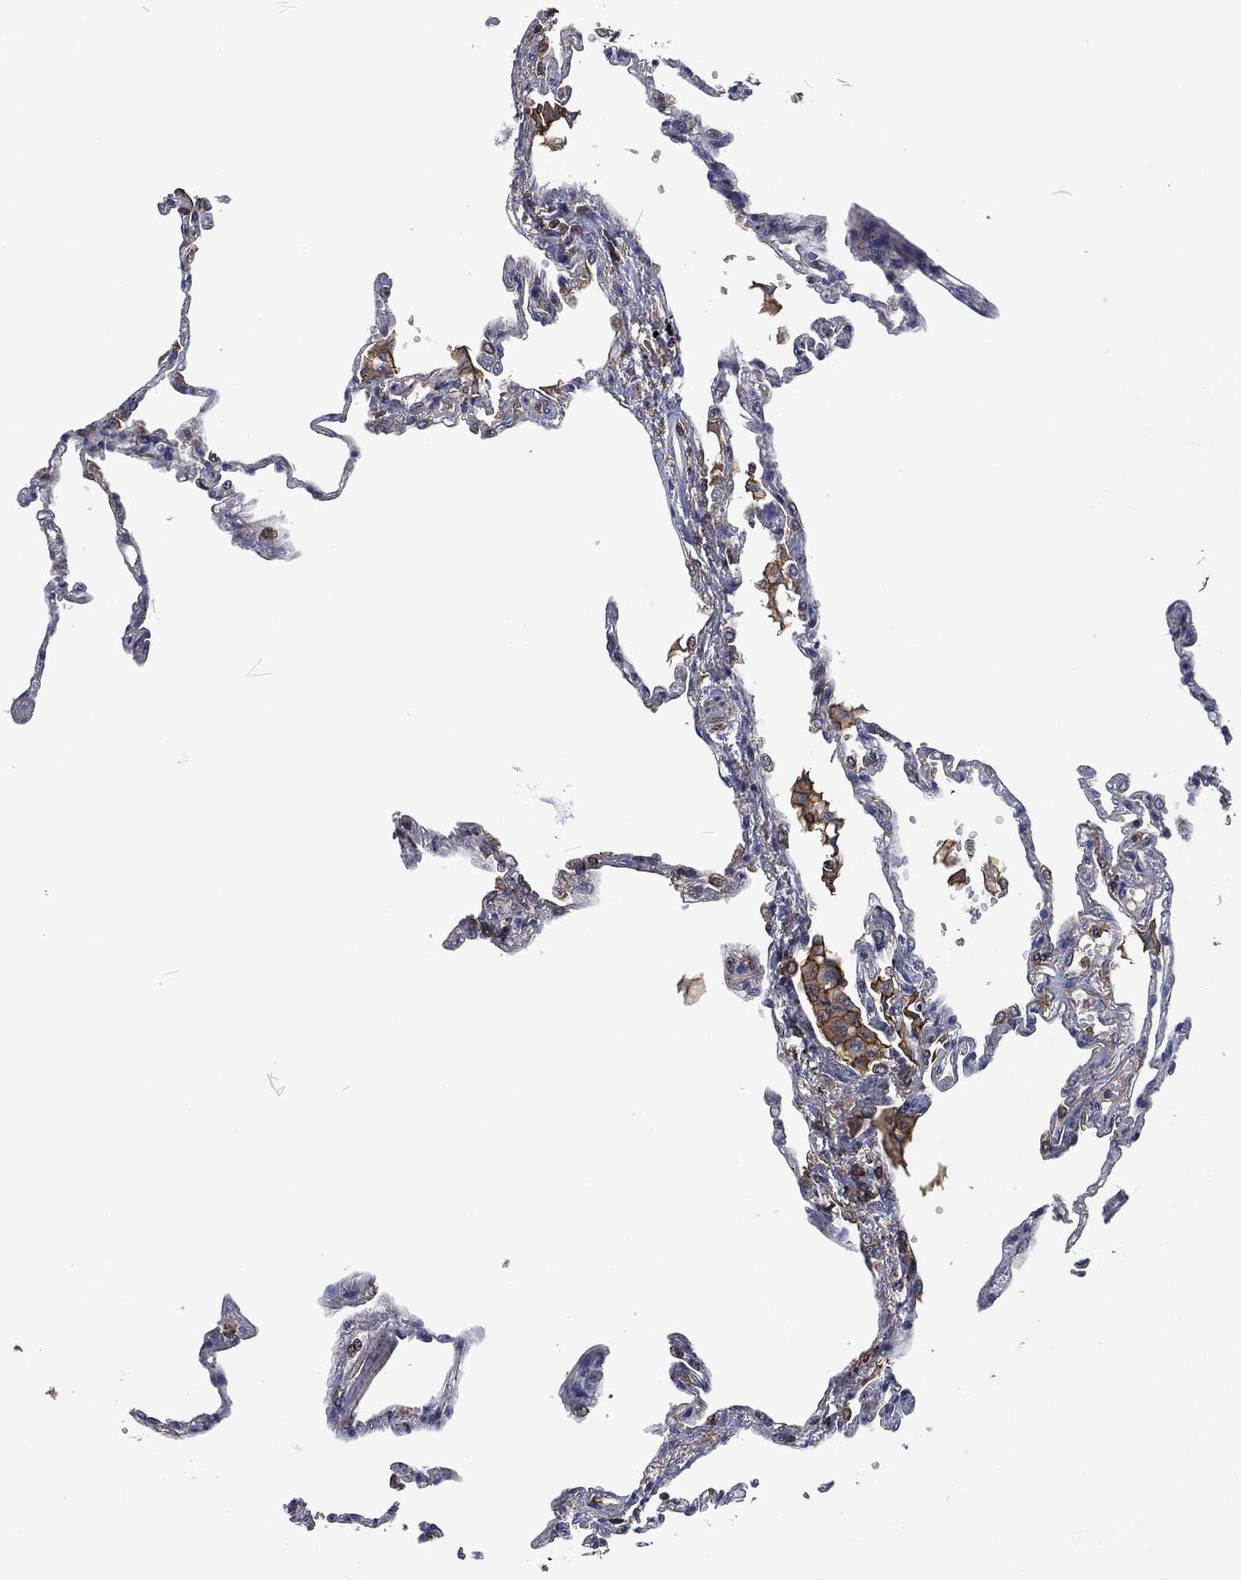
{"staining": {"intensity": "negative", "quantity": "none", "location": "none"}, "tissue": "lung", "cell_type": "Alveolar cells", "image_type": "normal", "snomed": [{"axis": "morphology", "description": "Normal tissue, NOS"}, {"axis": "topography", "description": "Lung"}], "caption": "A high-resolution photomicrograph shows IHC staining of benign lung, which reveals no significant staining in alveolar cells.", "gene": "LGALS9", "patient": {"sex": "male", "age": 78}}